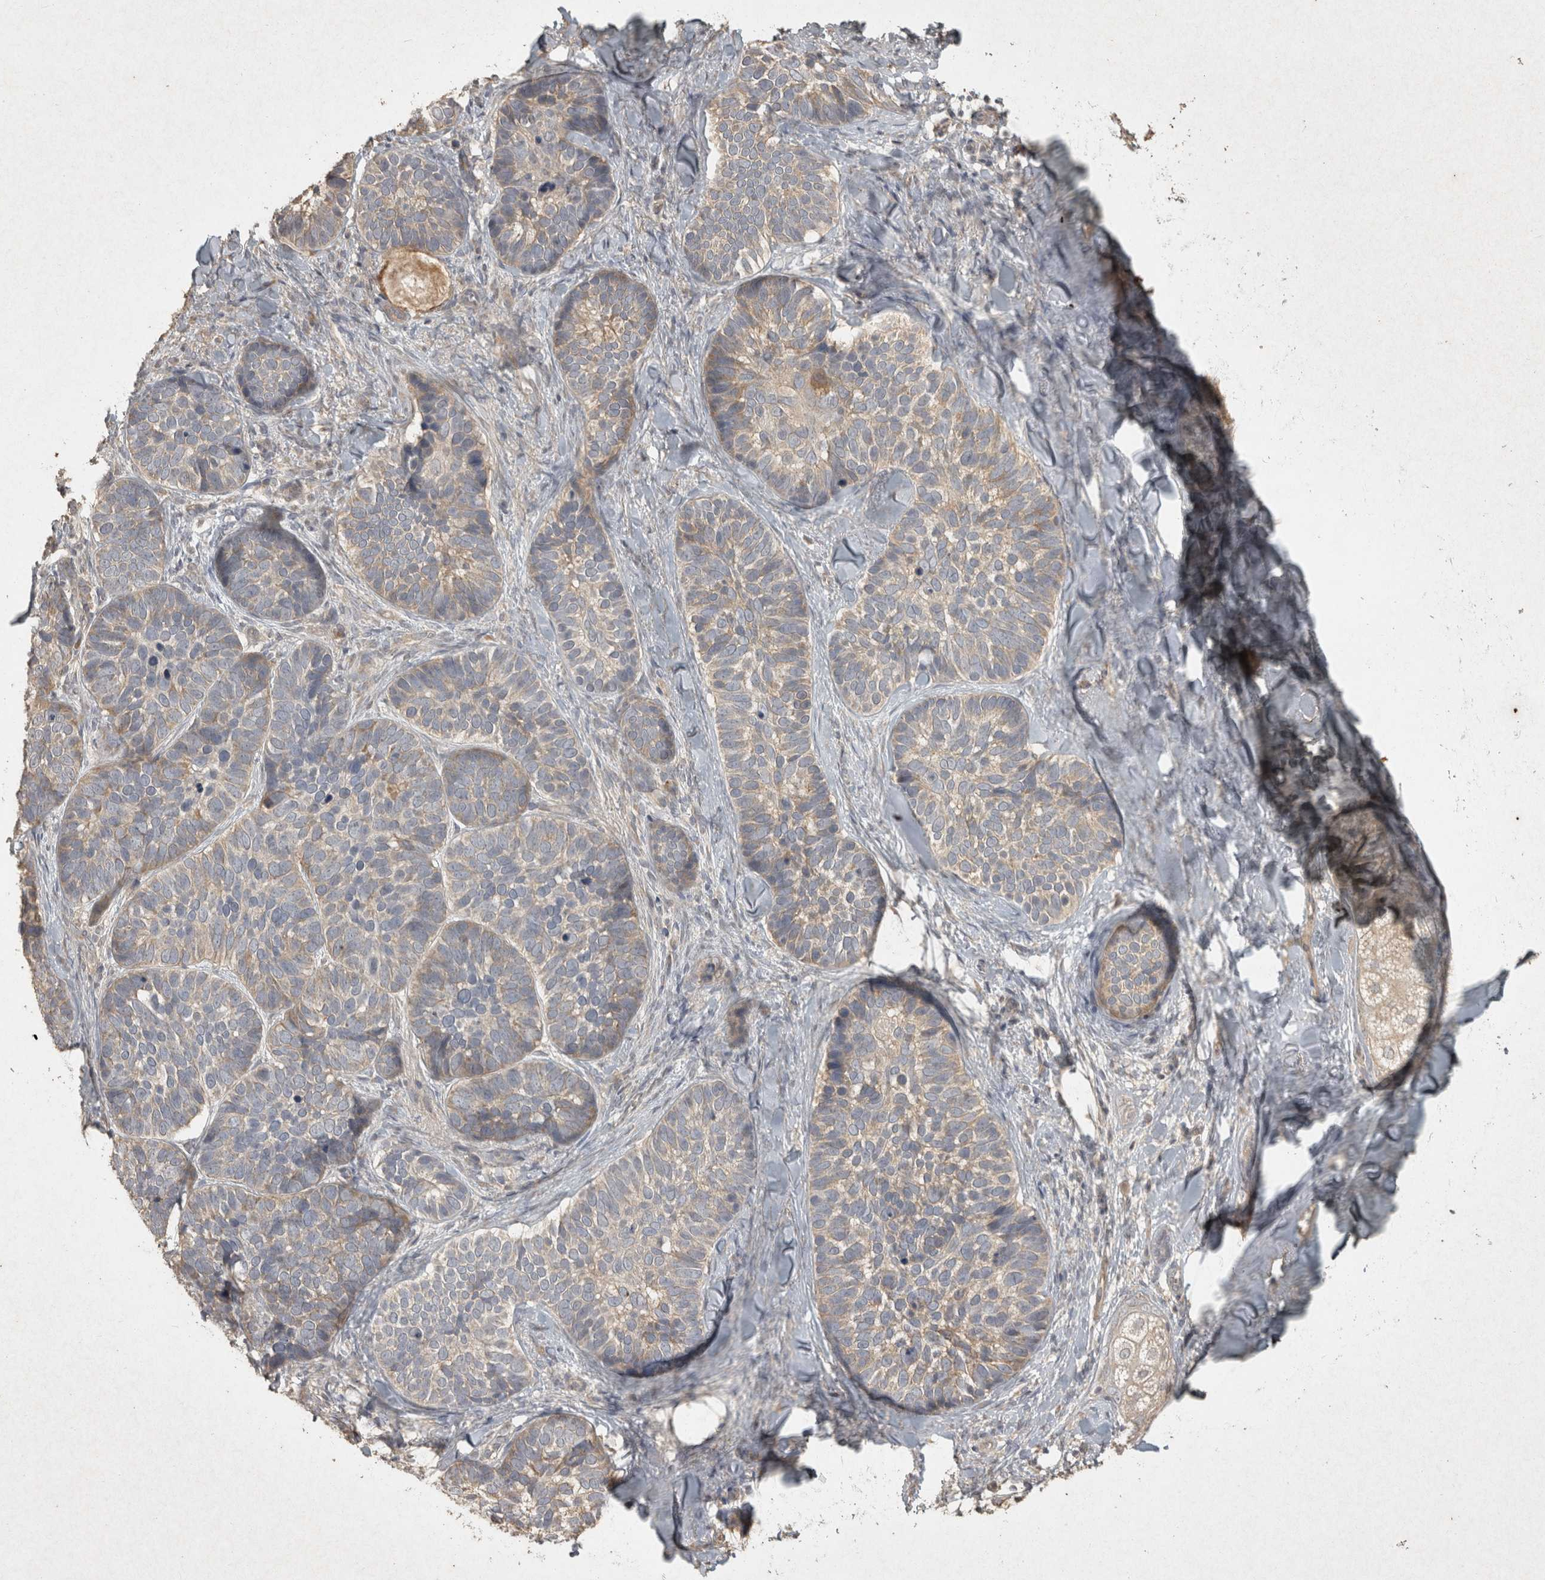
{"staining": {"intensity": "weak", "quantity": "25%-75%", "location": "cytoplasmic/membranous"}, "tissue": "skin cancer", "cell_type": "Tumor cells", "image_type": "cancer", "snomed": [{"axis": "morphology", "description": "Basal cell carcinoma"}, {"axis": "topography", "description": "Skin"}], "caption": "IHC of human skin cancer reveals low levels of weak cytoplasmic/membranous expression in approximately 25%-75% of tumor cells.", "gene": "OSTN", "patient": {"sex": "male", "age": 62}}